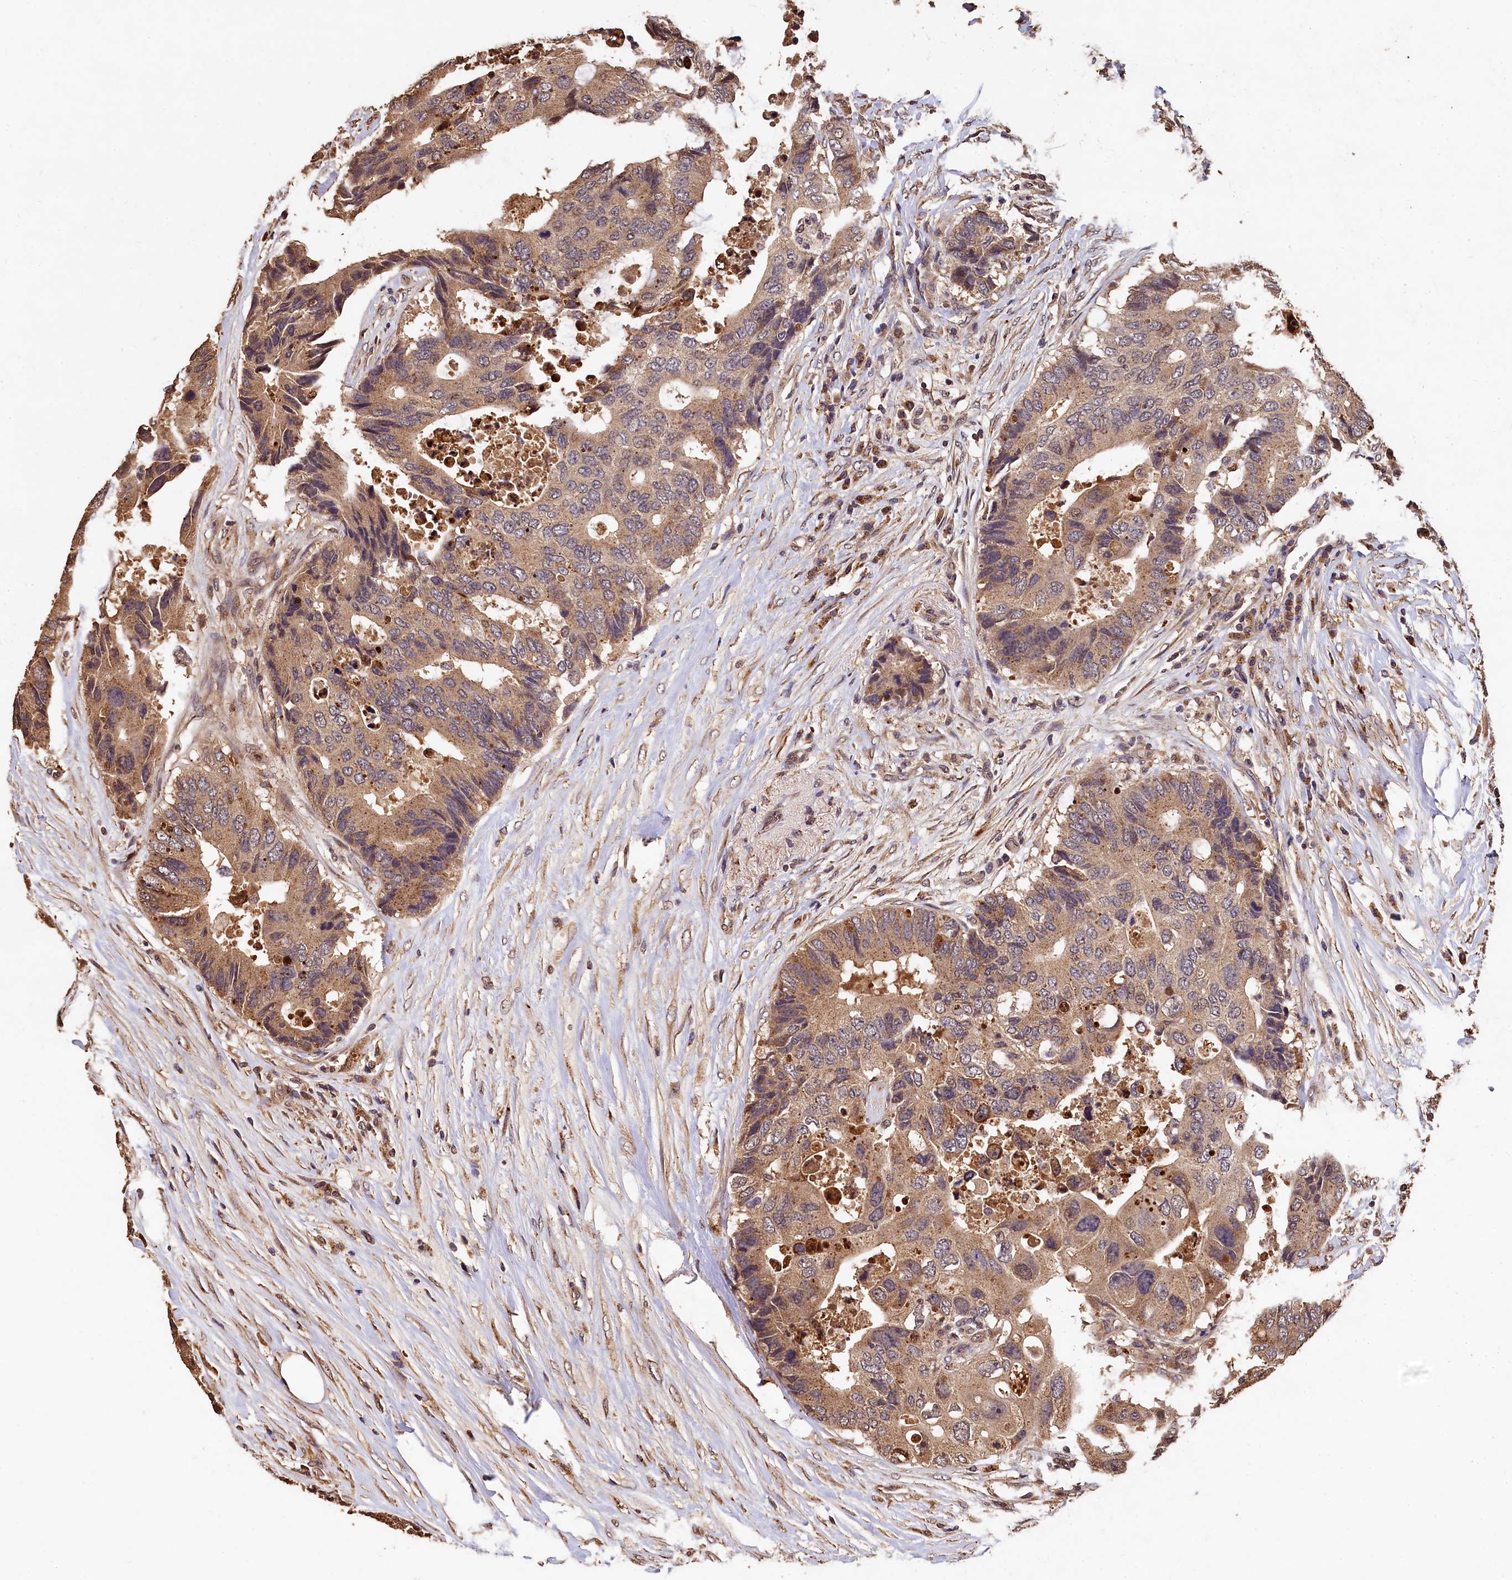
{"staining": {"intensity": "moderate", "quantity": ">75%", "location": "cytoplasmic/membranous"}, "tissue": "colorectal cancer", "cell_type": "Tumor cells", "image_type": "cancer", "snomed": [{"axis": "morphology", "description": "Adenocarcinoma, NOS"}, {"axis": "topography", "description": "Colon"}], "caption": "The image exhibits a brown stain indicating the presence of a protein in the cytoplasmic/membranous of tumor cells in adenocarcinoma (colorectal).", "gene": "LSM4", "patient": {"sex": "male", "age": 71}}